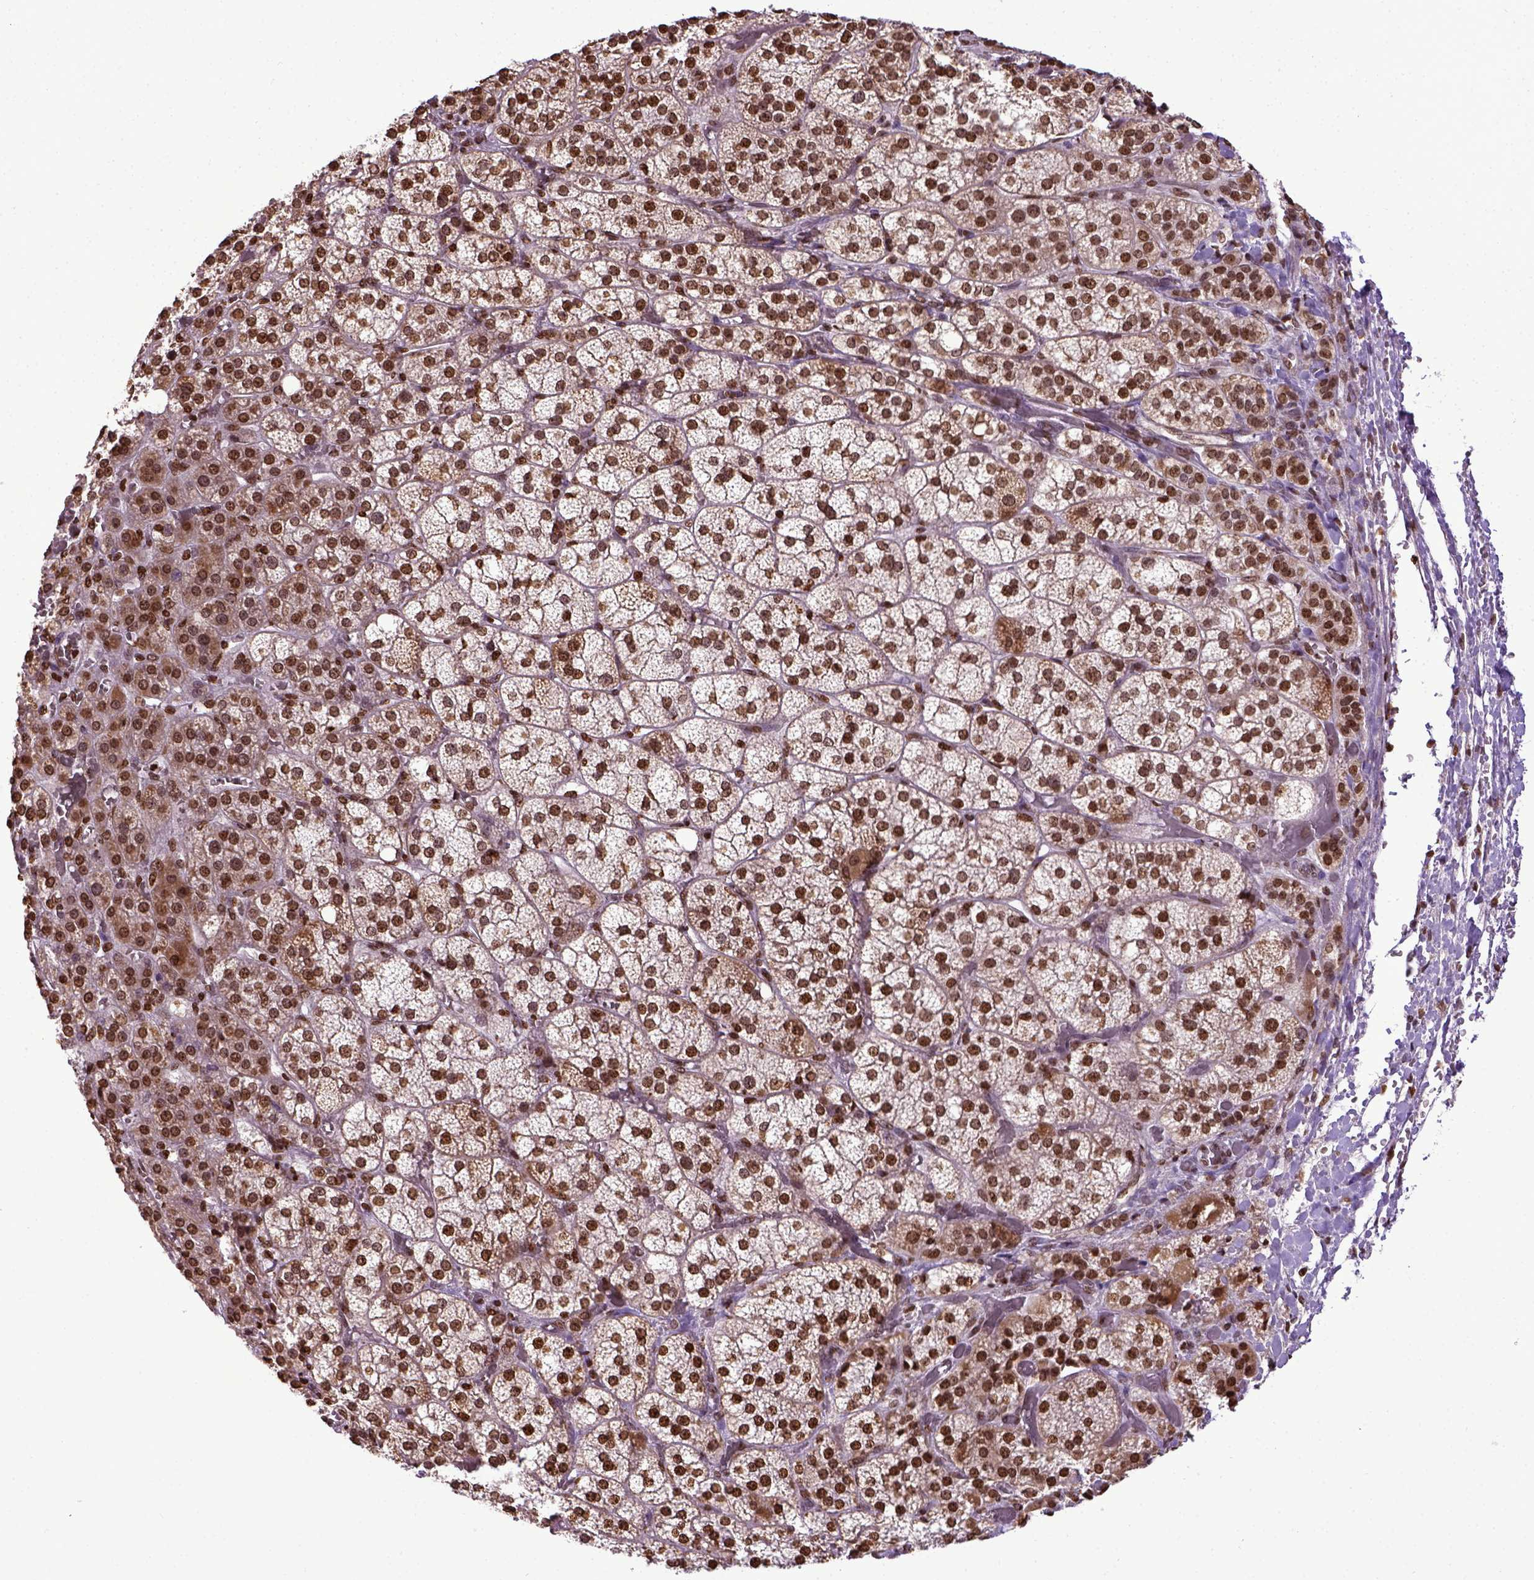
{"staining": {"intensity": "moderate", "quantity": ">75%", "location": "nuclear"}, "tissue": "adrenal gland", "cell_type": "Glandular cells", "image_type": "normal", "snomed": [{"axis": "morphology", "description": "Normal tissue, NOS"}, {"axis": "topography", "description": "Adrenal gland"}], "caption": "DAB immunohistochemical staining of normal adrenal gland demonstrates moderate nuclear protein staining in about >75% of glandular cells.", "gene": "ZNF75D", "patient": {"sex": "female", "age": 60}}